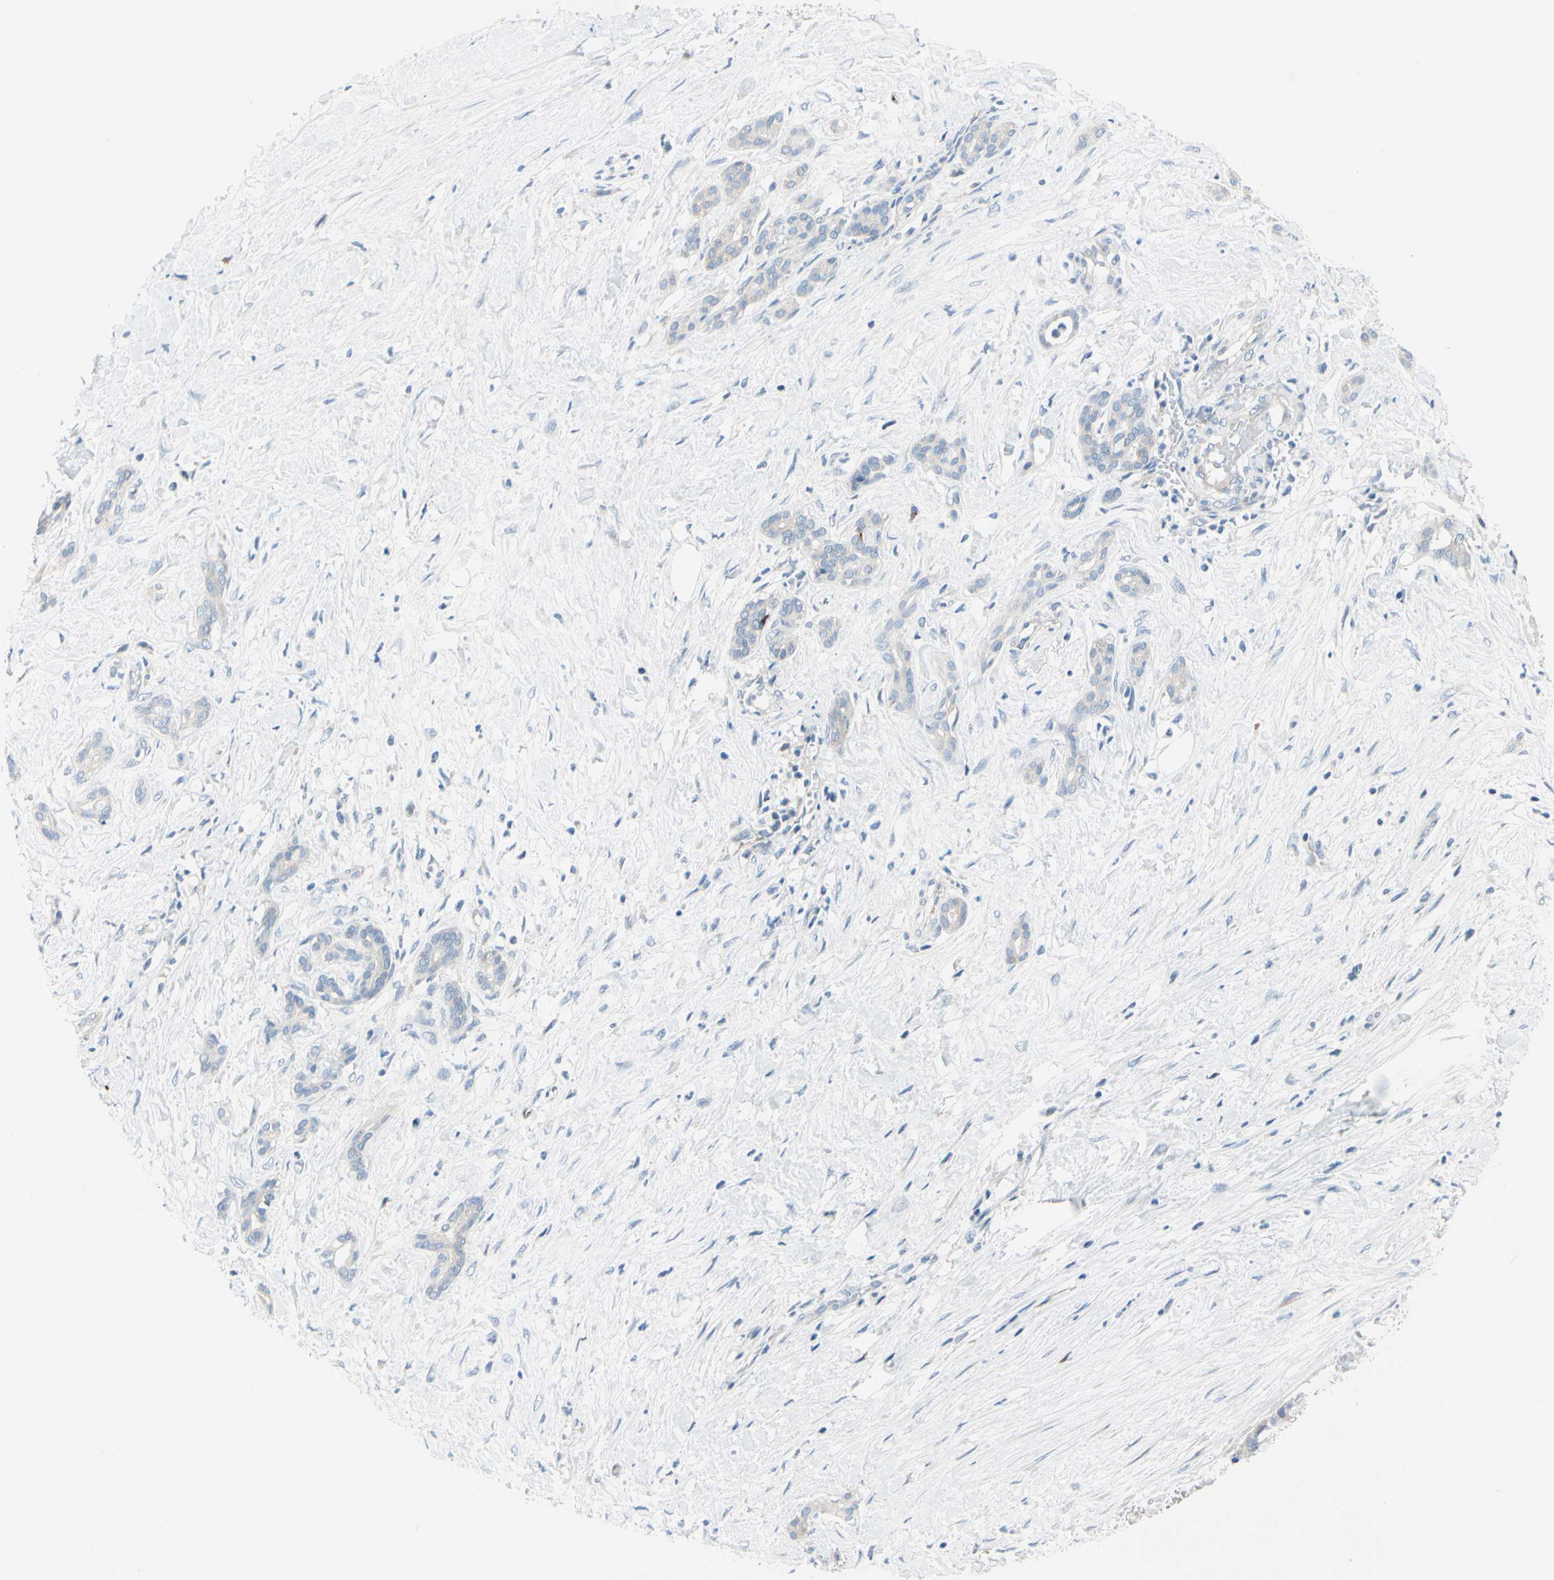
{"staining": {"intensity": "negative", "quantity": "none", "location": "none"}, "tissue": "pancreatic cancer", "cell_type": "Tumor cells", "image_type": "cancer", "snomed": [{"axis": "morphology", "description": "Adenocarcinoma, NOS"}, {"axis": "topography", "description": "Pancreas"}], "caption": "High power microscopy photomicrograph of an IHC photomicrograph of pancreatic cancer, revealing no significant staining in tumor cells.", "gene": "CKAP2", "patient": {"sex": "male", "age": 41}}